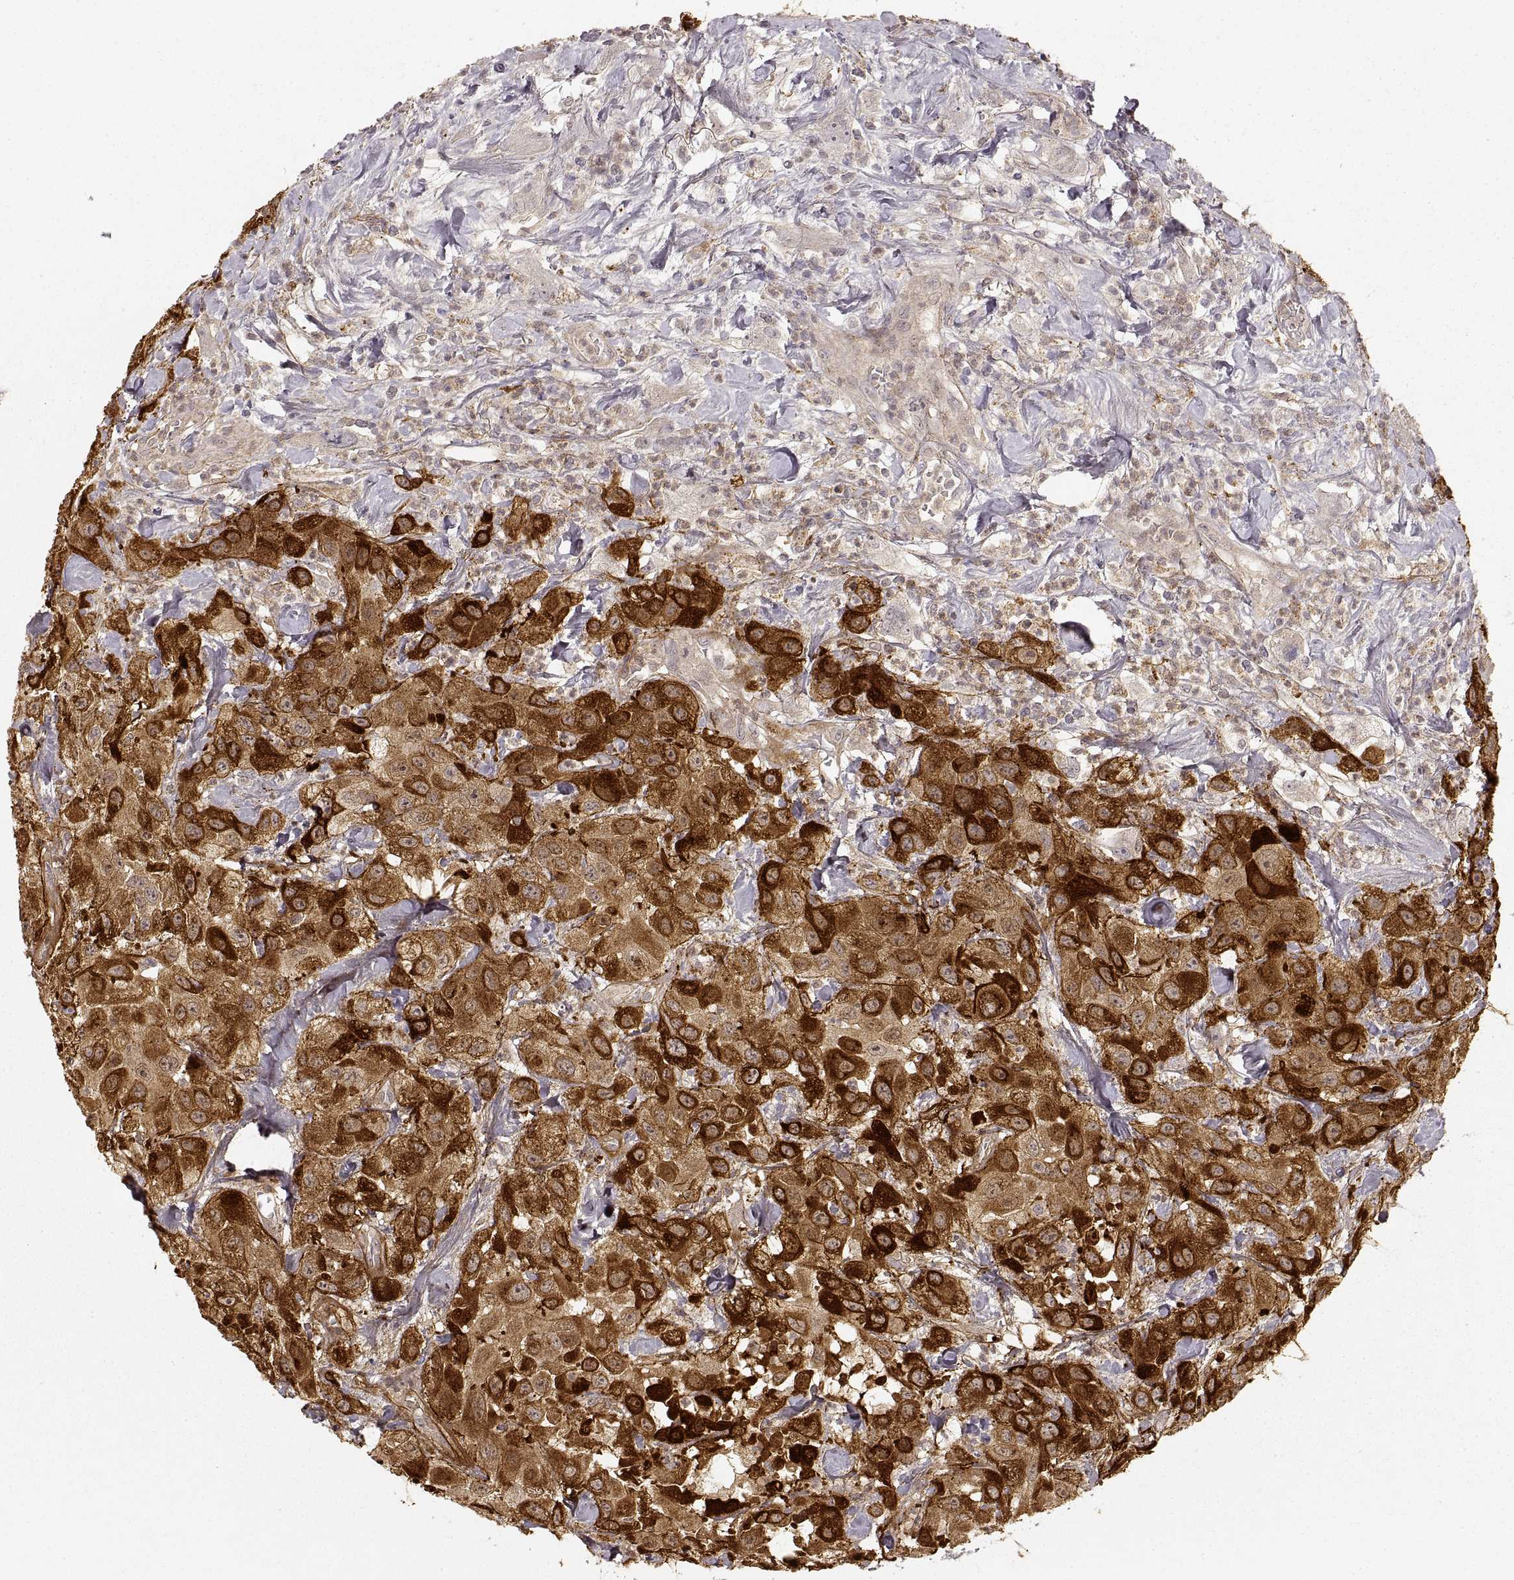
{"staining": {"intensity": "strong", "quantity": ">75%", "location": "cytoplasmic/membranous"}, "tissue": "urothelial cancer", "cell_type": "Tumor cells", "image_type": "cancer", "snomed": [{"axis": "morphology", "description": "Urothelial carcinoma, High grade"}, {"axis": "topography", "description": "Urinary bladder"}], "caption": "Immunohistochemical staining of high-grade urothelial carcinoma demonstrates strong cytoplasmic/membranous protein staining in approximately >75% of tumor cells. (DAB (3,3'-diaminobenzidine) = brown stain, brightfield microscopy at high magnification).", "gene": "LAMC2", "patient": {"sex": "male", "age": 79}}